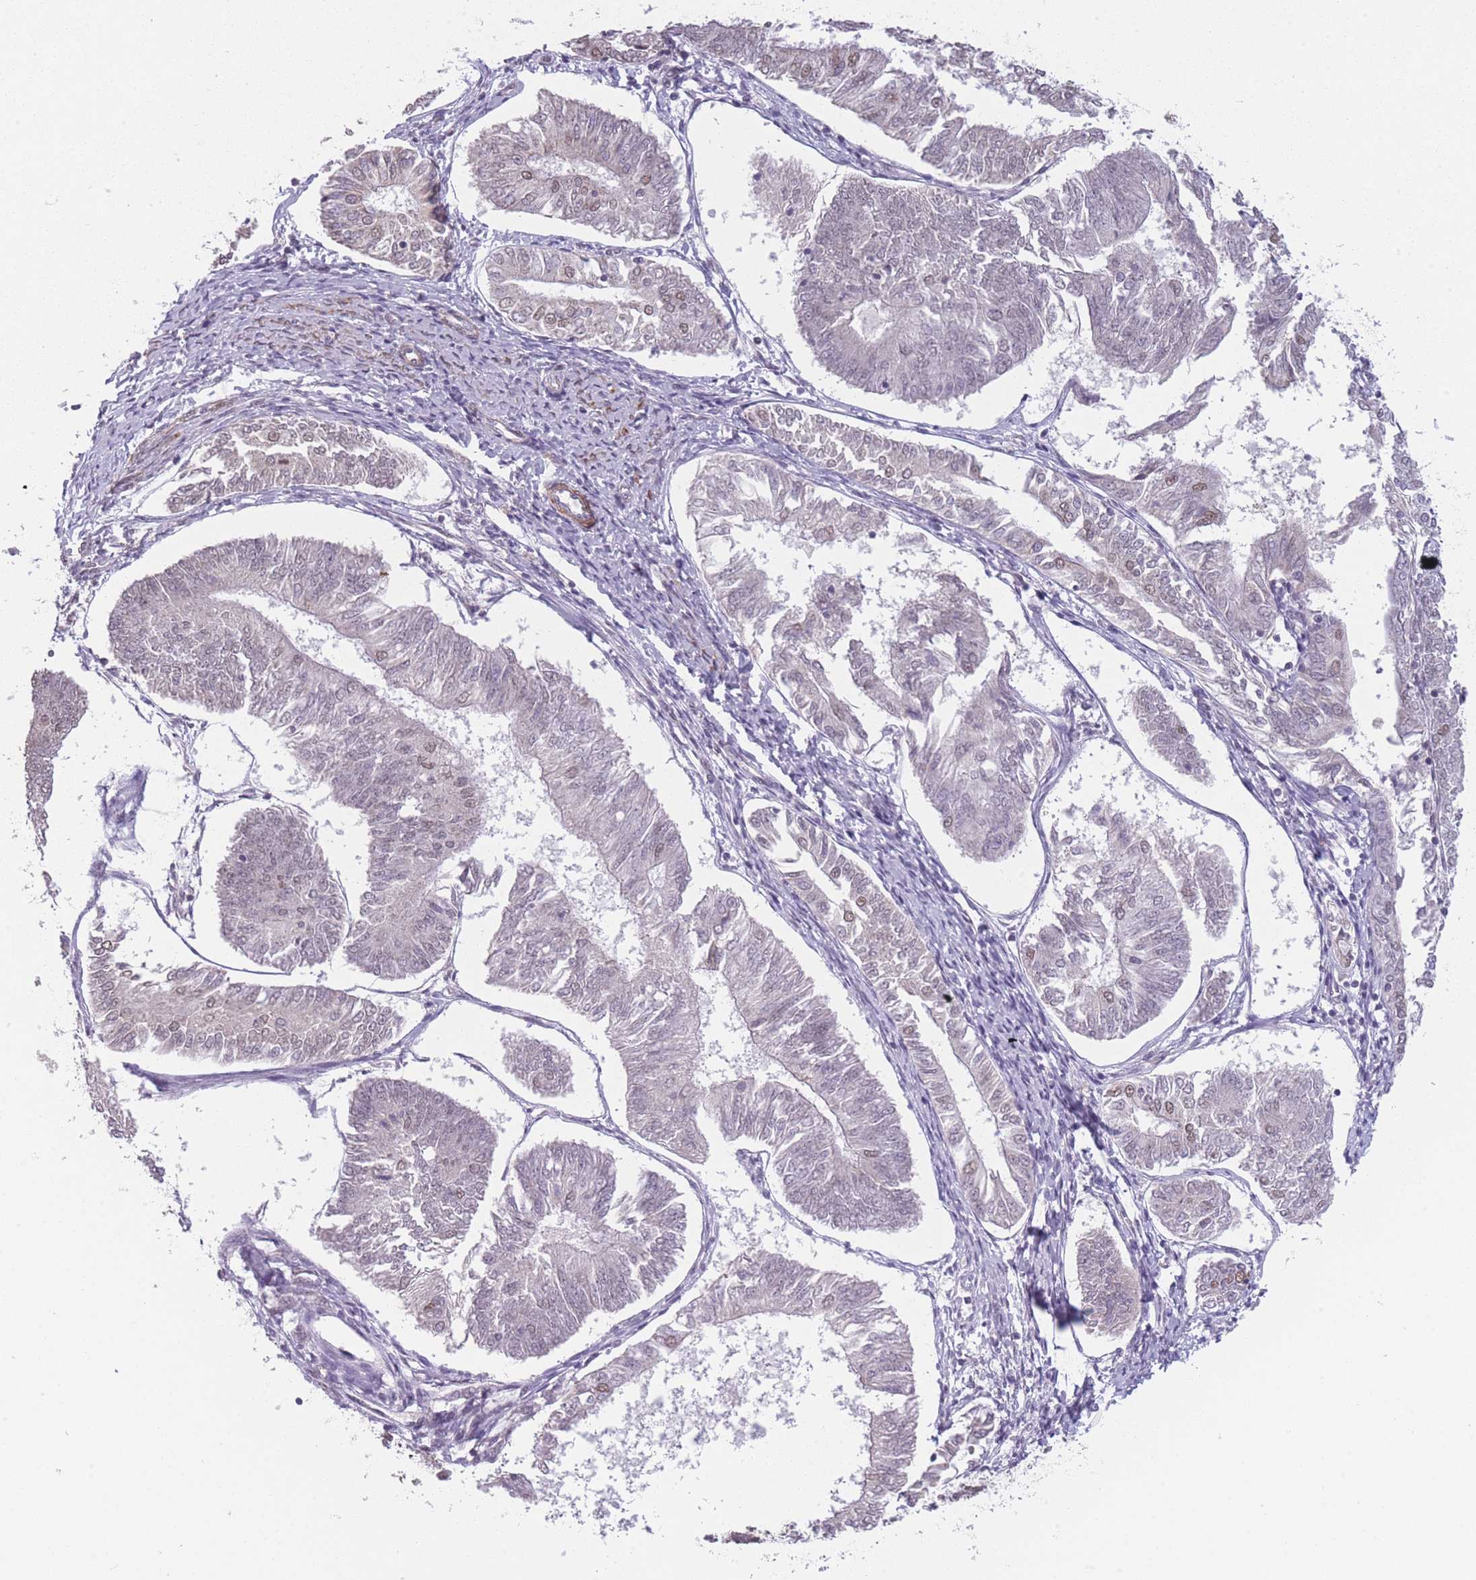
{"staining": {"intensity": "weak", "quantity": "<25%", "location": "nuclear"}, "tissue": "endometrial cancer", "cell_type": "Tumor cells", "image_type": "cancer", "snomed": [{"axis": "morphology", "description": "Adenocarcinoma, NOS"}, {"axis": "topography", "description": "Endometrium"}], "caption": "Immunohistochemistry (IHC) of endometrial adenocarcinoma shows no positivity in tumor cells.", "gene": "SIN3B", "patient": {"sex": "female", "age": 58}}